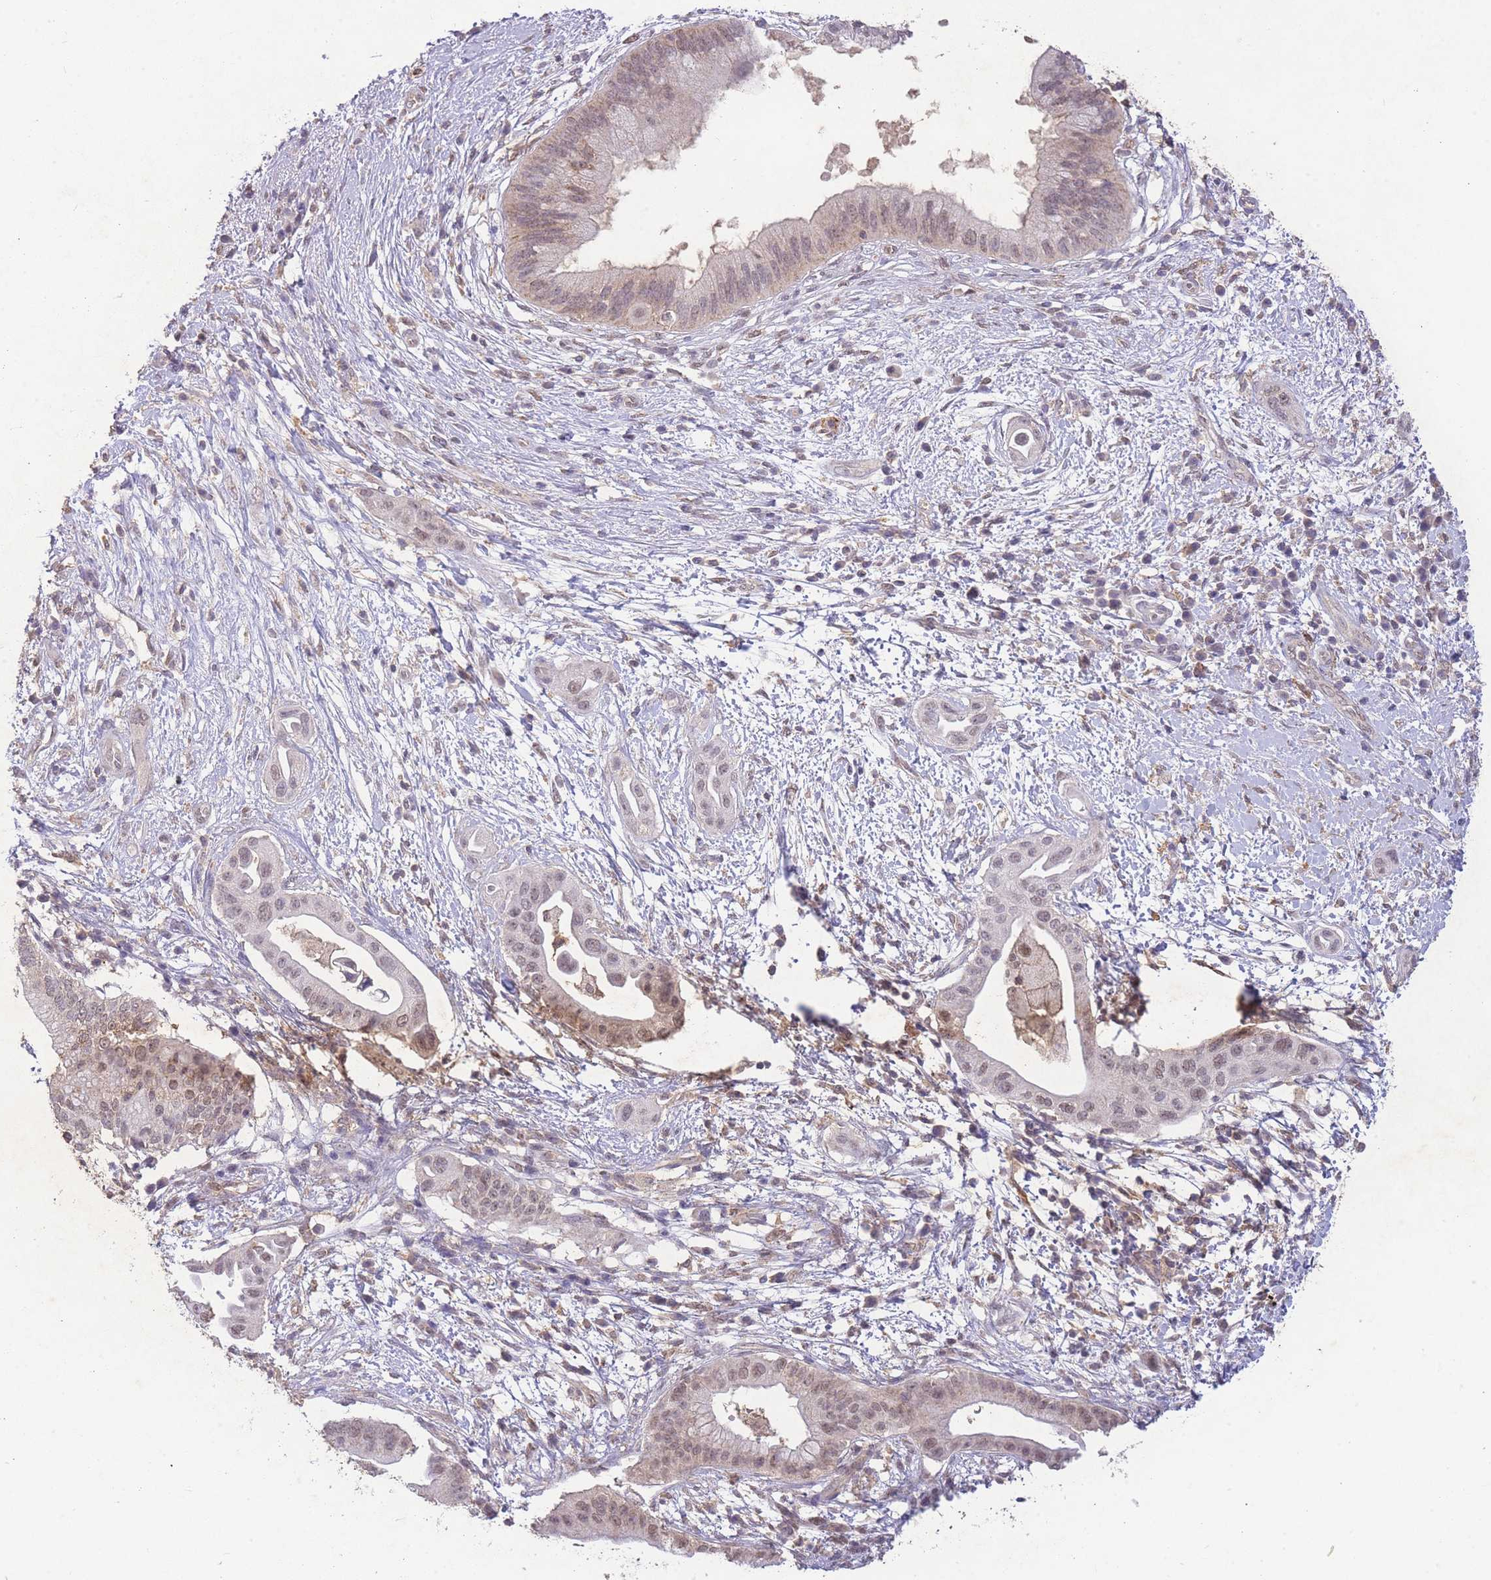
{"staining": {"intensity": "weak", "quantity": "25%-75%", "location": "nuclear"}, "tissue": "pancreatic cancer", "cell_type": "Tumor cells", "image_type": "cancer", "snomed": [{"axis": "morphology", "description": "Adenocarcinoma, NOS"}, {"axis": "topography", "description": "Pancreas"}], "caption": "Protein analysis of adenocarcinoma (pancreatic) tissue displays weak nuclear staining in about 25%-75% of tumor cells. (DAB (3,3'-diaminobenzidine) IHC with brightfield microscopy, high magnification).", "gene": "RNF144B", "patient": {"sex": "male", "age": 68}}